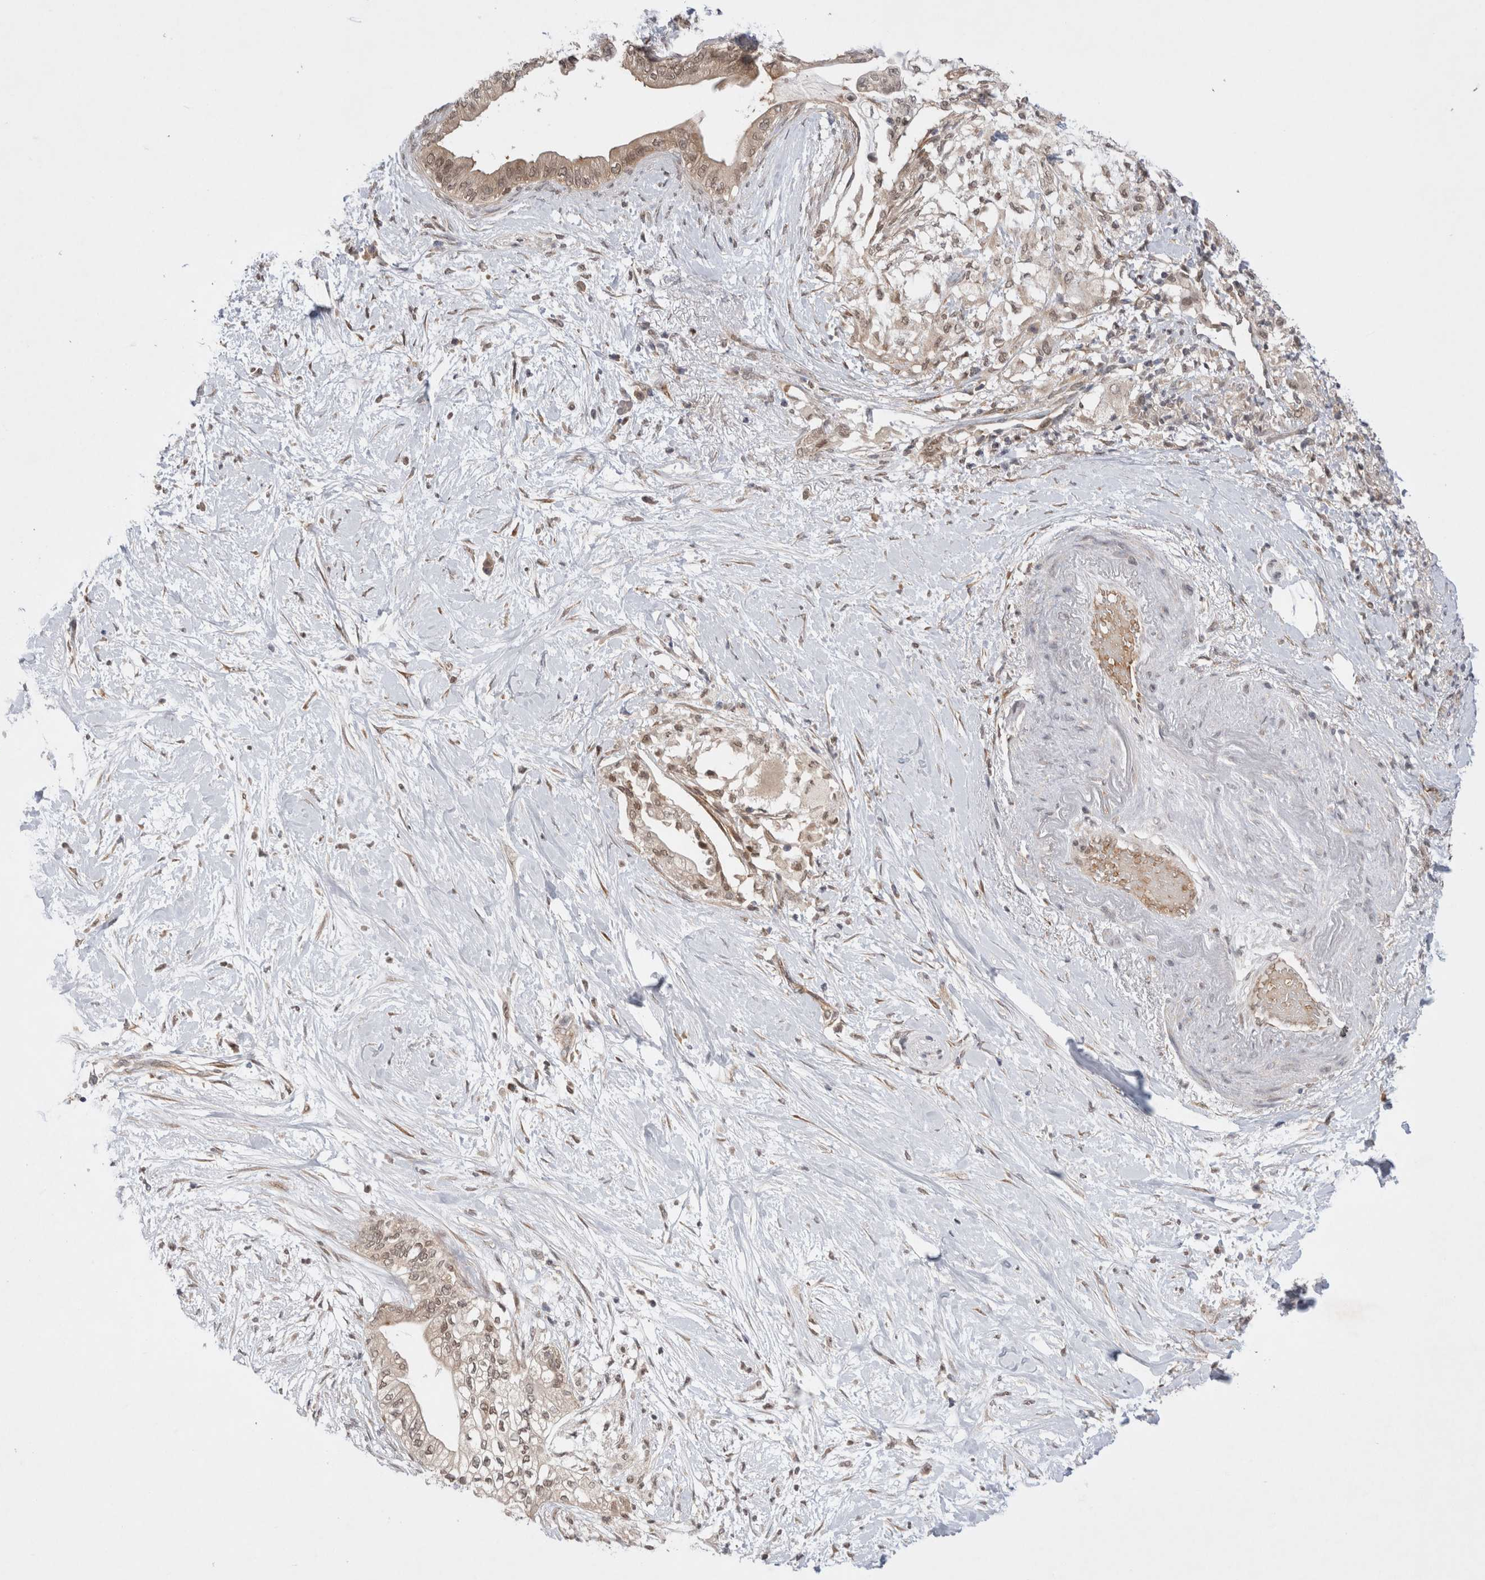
{"staining": {"intensity": "weak", "quantity": ">75%", "location": "cytoplasmic/membranous,nuclear"}, "tissue": "pancreatic cancer", "cell_type": "Tumor cells", "image_type": "cancer", "snomed": [{"axis": "morphology", "description": "Normal tissue, NOS"}, {"axis": "morphology", "description": "Adenocarcinoma, NOS"}, {"axis": "topography", "description": "Pancreas"}, {"axis": "topography", "description": "Duodenum"}], "caption": "Immunohistochemistry (IHC) (DAB (3,3'-diaminobenzidine)) staining of human pancreatic cancer reveals weak cytoplasmic/membranous and nuclear protein staining in approximately >75% of tumor cells.", "gene": "EIF3E", "patient": {"sex": "female", "age": 60}}